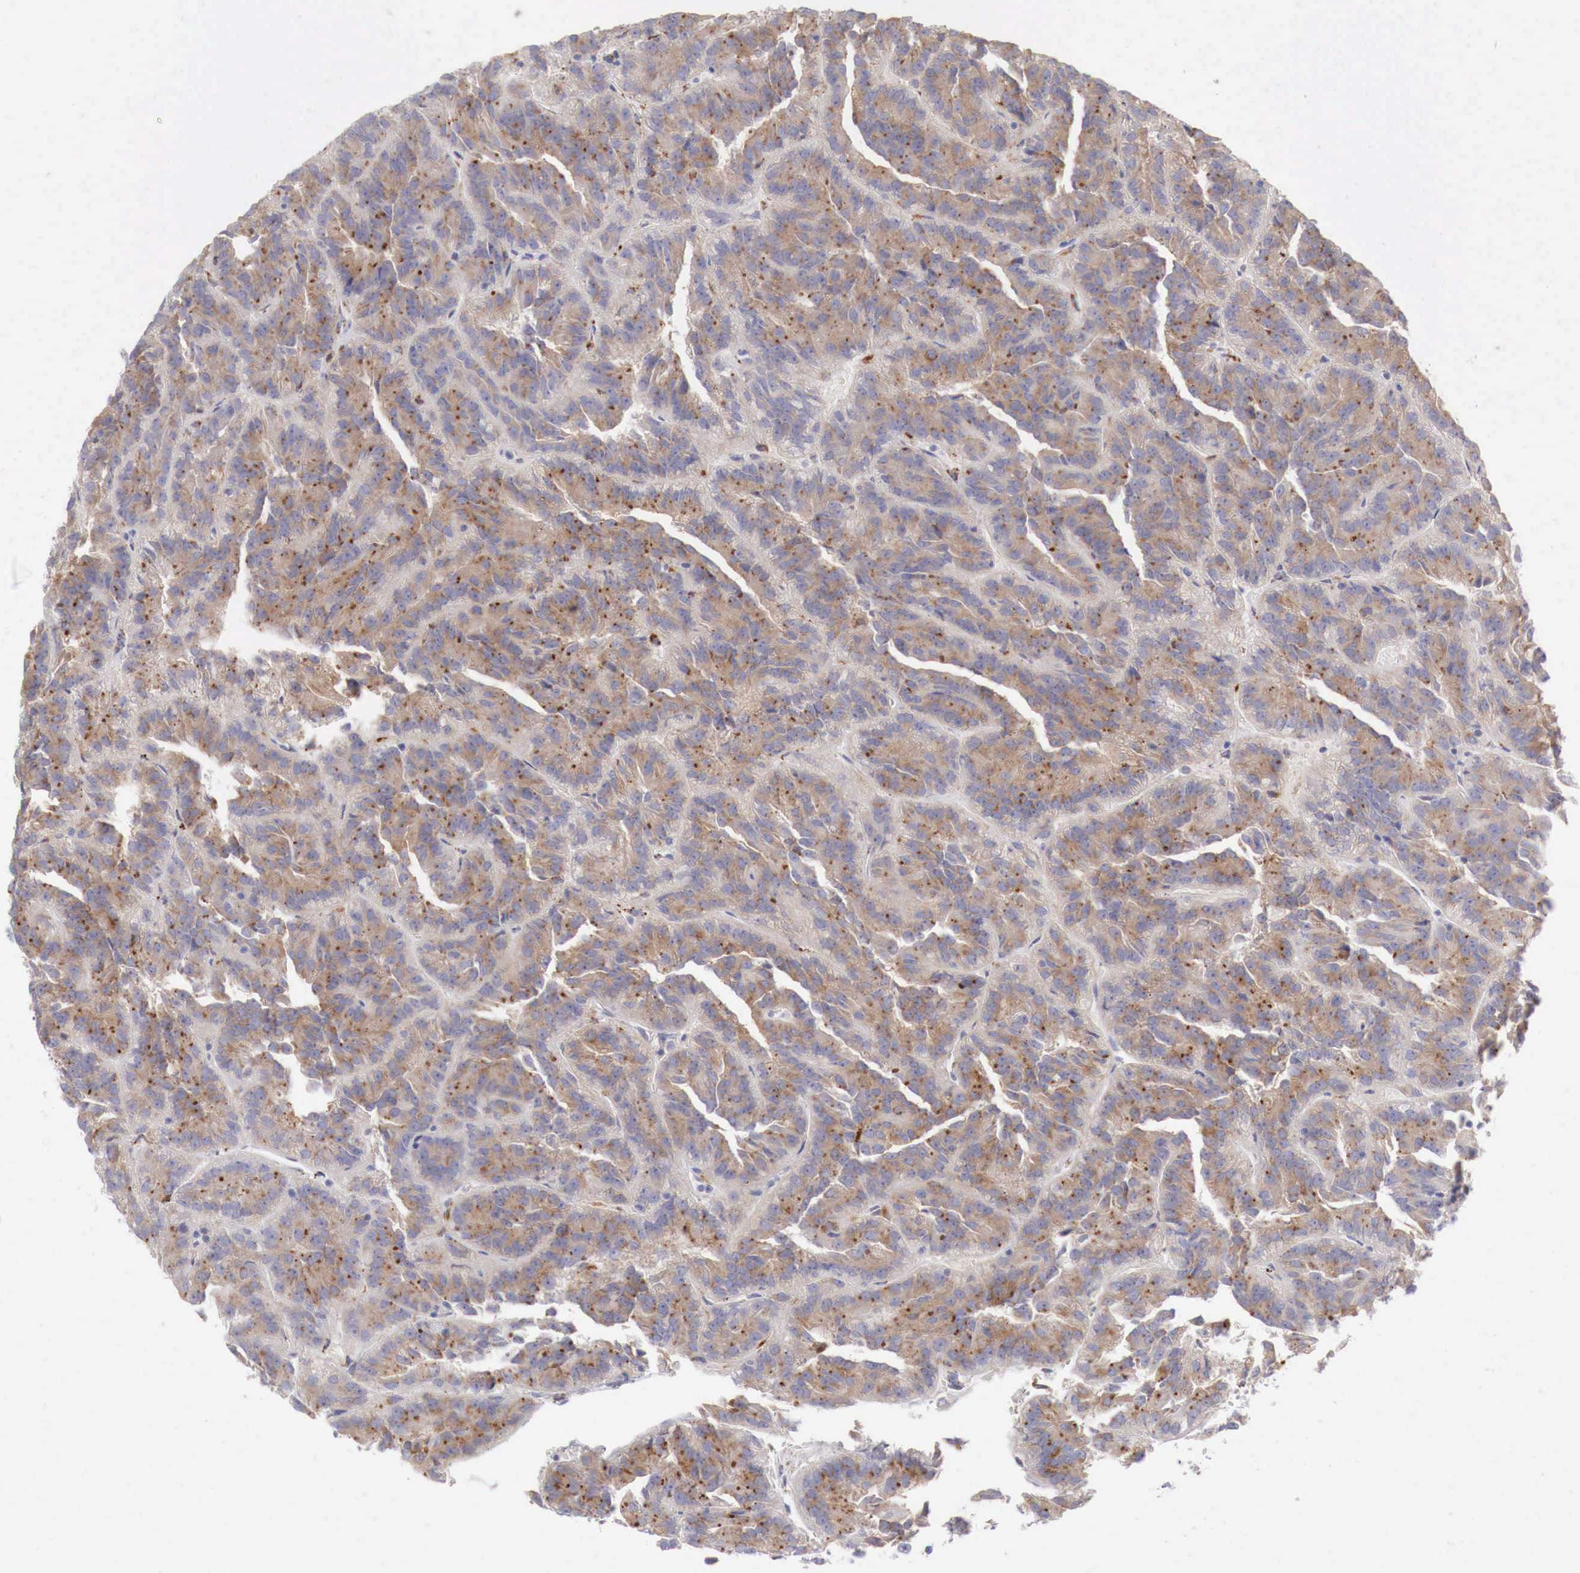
{"staining": {"intensity": "moderate", "quantity": "25%-75%", "location": "cytoplasmic/membranous"}, "tissue": "renal cancer", "cell_type": "Tumor cells", "image_type": "cancer", "snomed": [{"axis": "morphology", "description": "Adenocarcinoma, NOS"}, {"axis": "topography", "description": "Kidney"}], "caption": "A brown stain highlights moderate cytoplasmic/membranous expression of a protein in renal cancer (adenocarcinoma) tumor cells.", "gene": "GLA", "patient": {"sex": "male", "age": 46}}